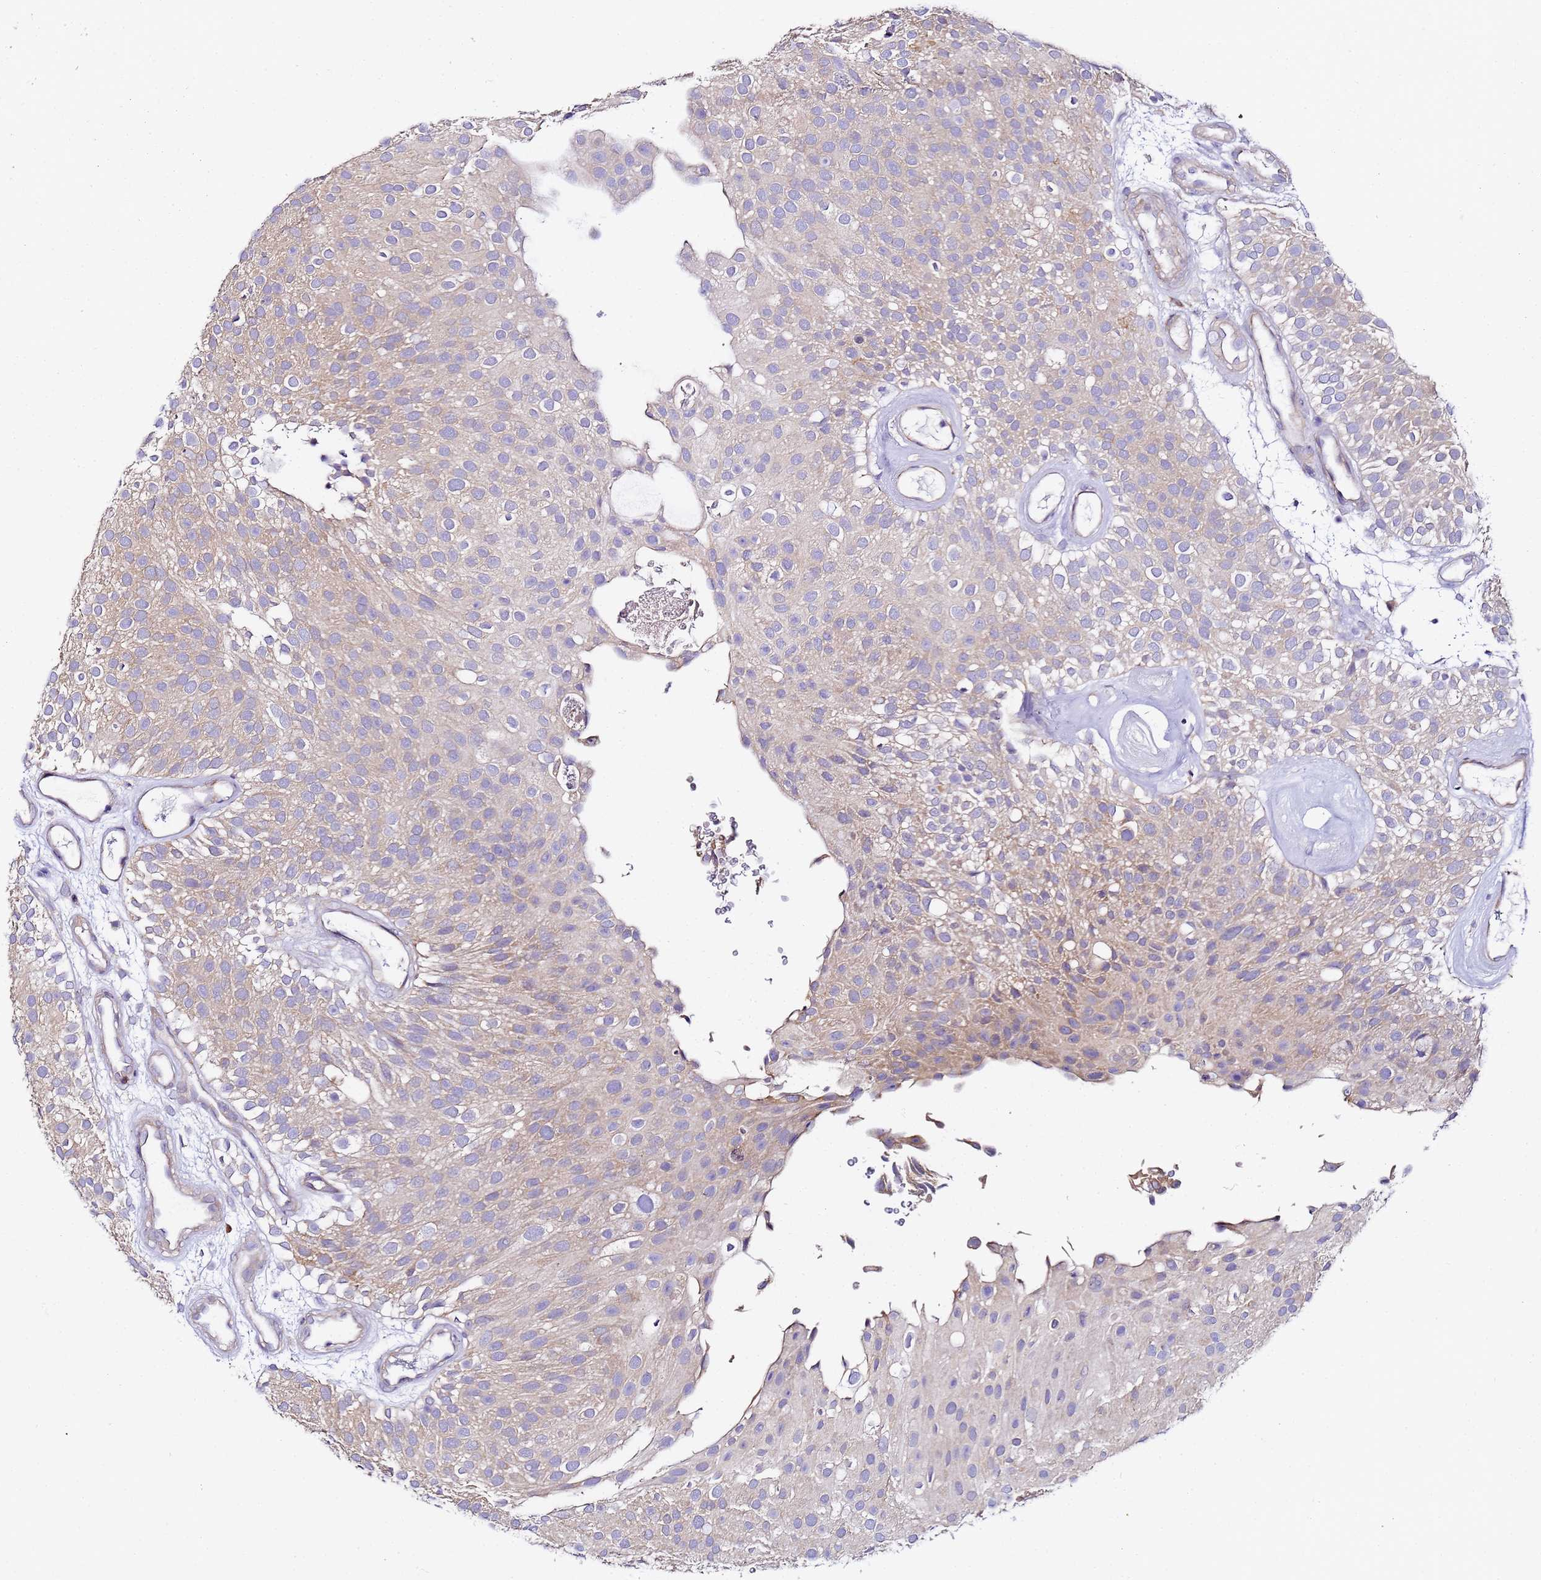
{"staining": {"intensity": "weak", "quantity": ">75%", "location": "cytoplasmic/membranous"}, "tissue": "urothelial cancer", "cell_type": "Tumor cells", "image_type": "cancer", "snomed": [{"axis": "morphology", "description": "Urothelial carcinoma, Low grade"}, {"axis": "topography", "description": "Urinary bladder"}], "caption": "This is an image of IHC staining of low-grade urothelial carcinoma, which shows weak staining in the cytoplasmic/membranous of tumor cells.", "gene": "RPL13A", "patient": {"sex": "male", "age": 78}}